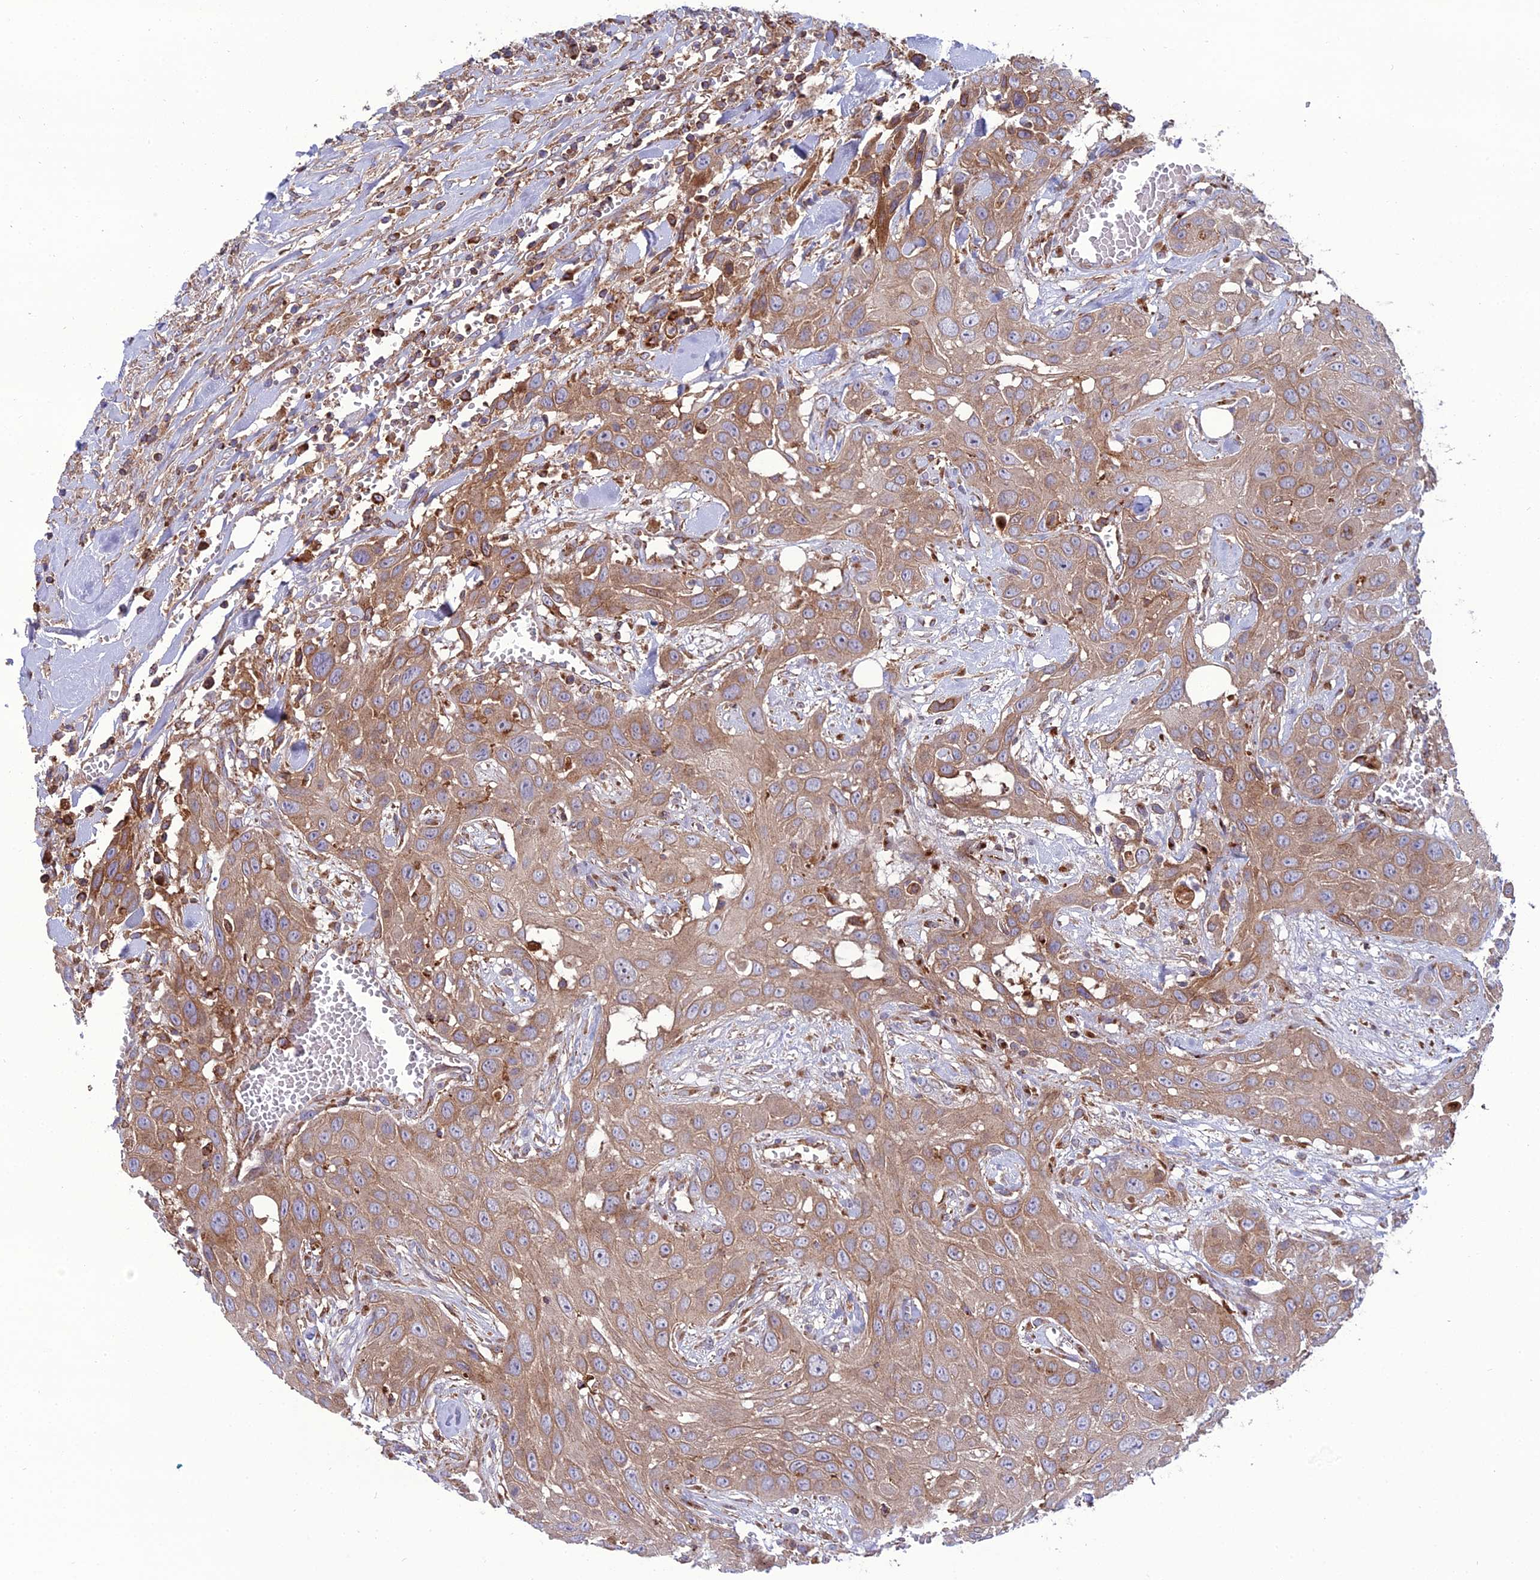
{"staining": {"intensity": "moderate", "quantity": ">75%", "location": "cytoplasmic/membranous"}, "tissue": "head and neck cancer", "cell_type": "Tumor cells", "image_type": "cancer", "snomed": [{"axis": "morphology", "description": "Squamous cell carcinoma, NOS"}, {"axis": "topography", "description": "Head-Neck"}], "caption": "Head and neck cancer tissue demonstrates moderate cytoplasmic/membranous positivity in approximately >75% of tumor cells, visualized by immunohistochemistry. The protein of interest is shown in brown color, while the nuclei are stained blue.", "gene": "LNPEP", "patient": {"sex": "male", "age": 81}}